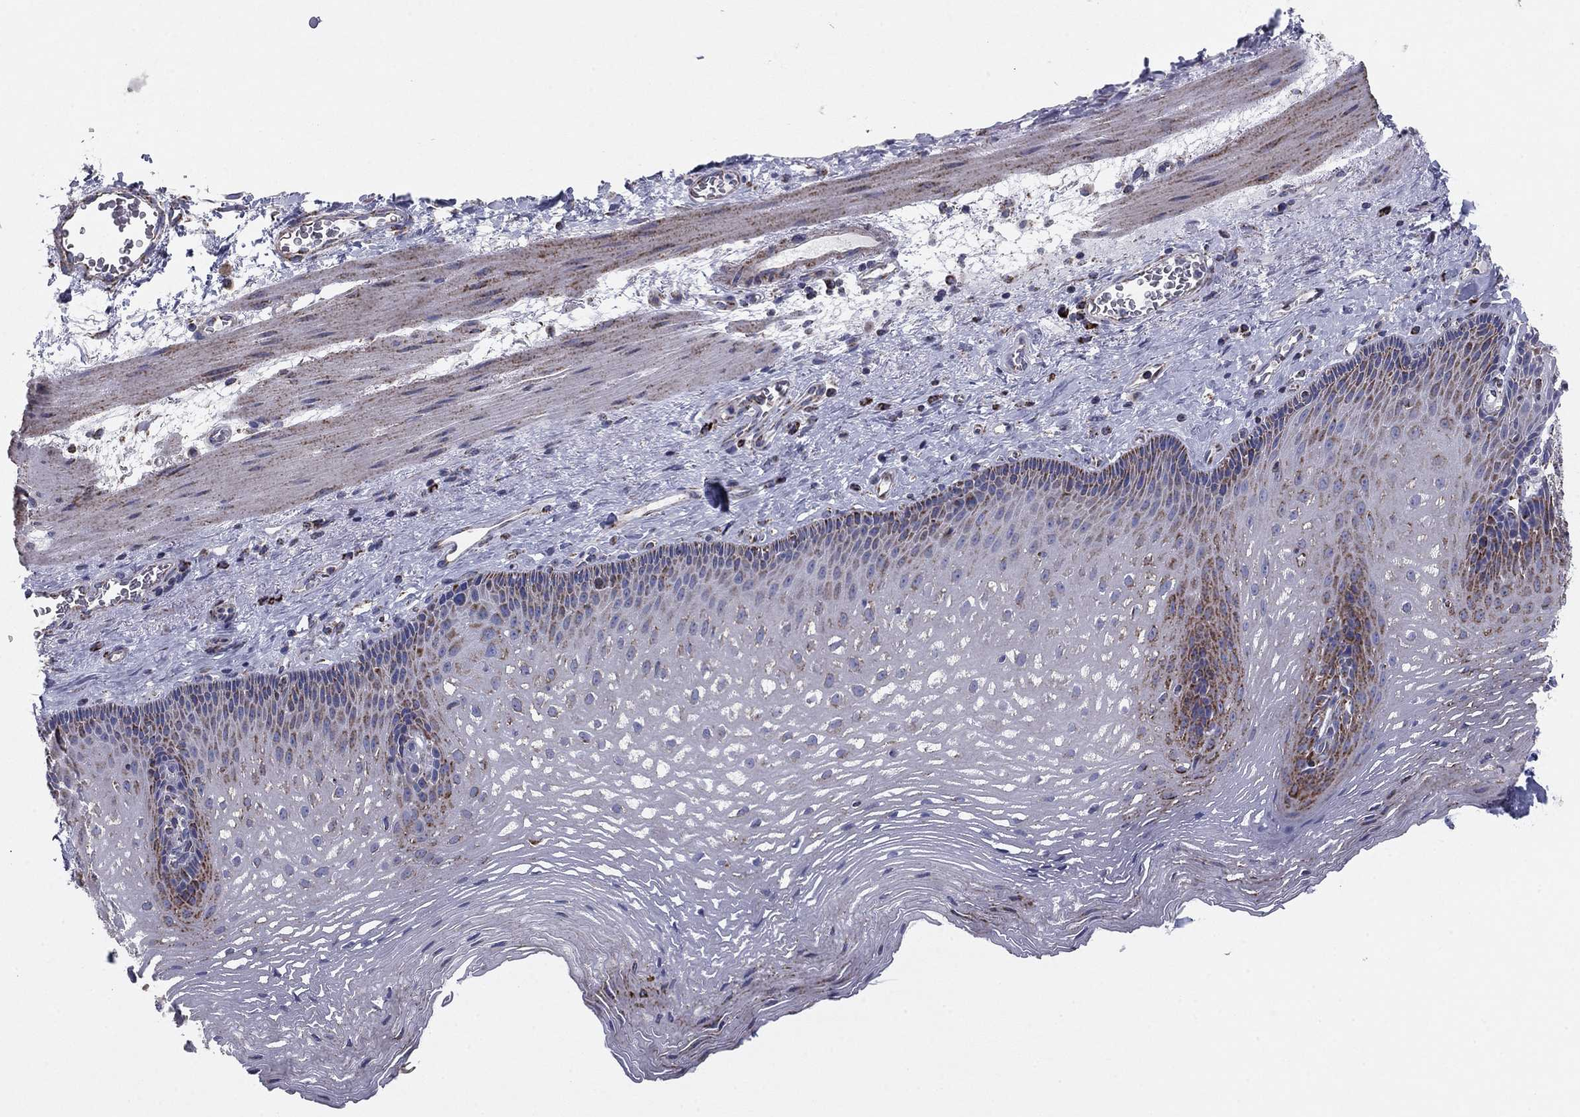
{"staining": {"intensity": "moderate", "quantity": "25%-75%", "location": "cytoplasmic/membranous"}, "tissue": "esophagus", "cell_type": "Squamous epithelial cells", "image_type": "normal", "snomed": [{"axis": "morphology", "description": "Normal tissue, NOS"}, {"axis": "topography", "description": "Esophagus"}], "caption": "A micrograph showing moderate cytoplasmic/membranous expression in about 25%-75% of squamous epithelial cells in unremarkable esophagus, as visualized by brown immunohistochemical staining.", "gene": "NDUFV1", "patient": {"sex": "male", "age": 76}}